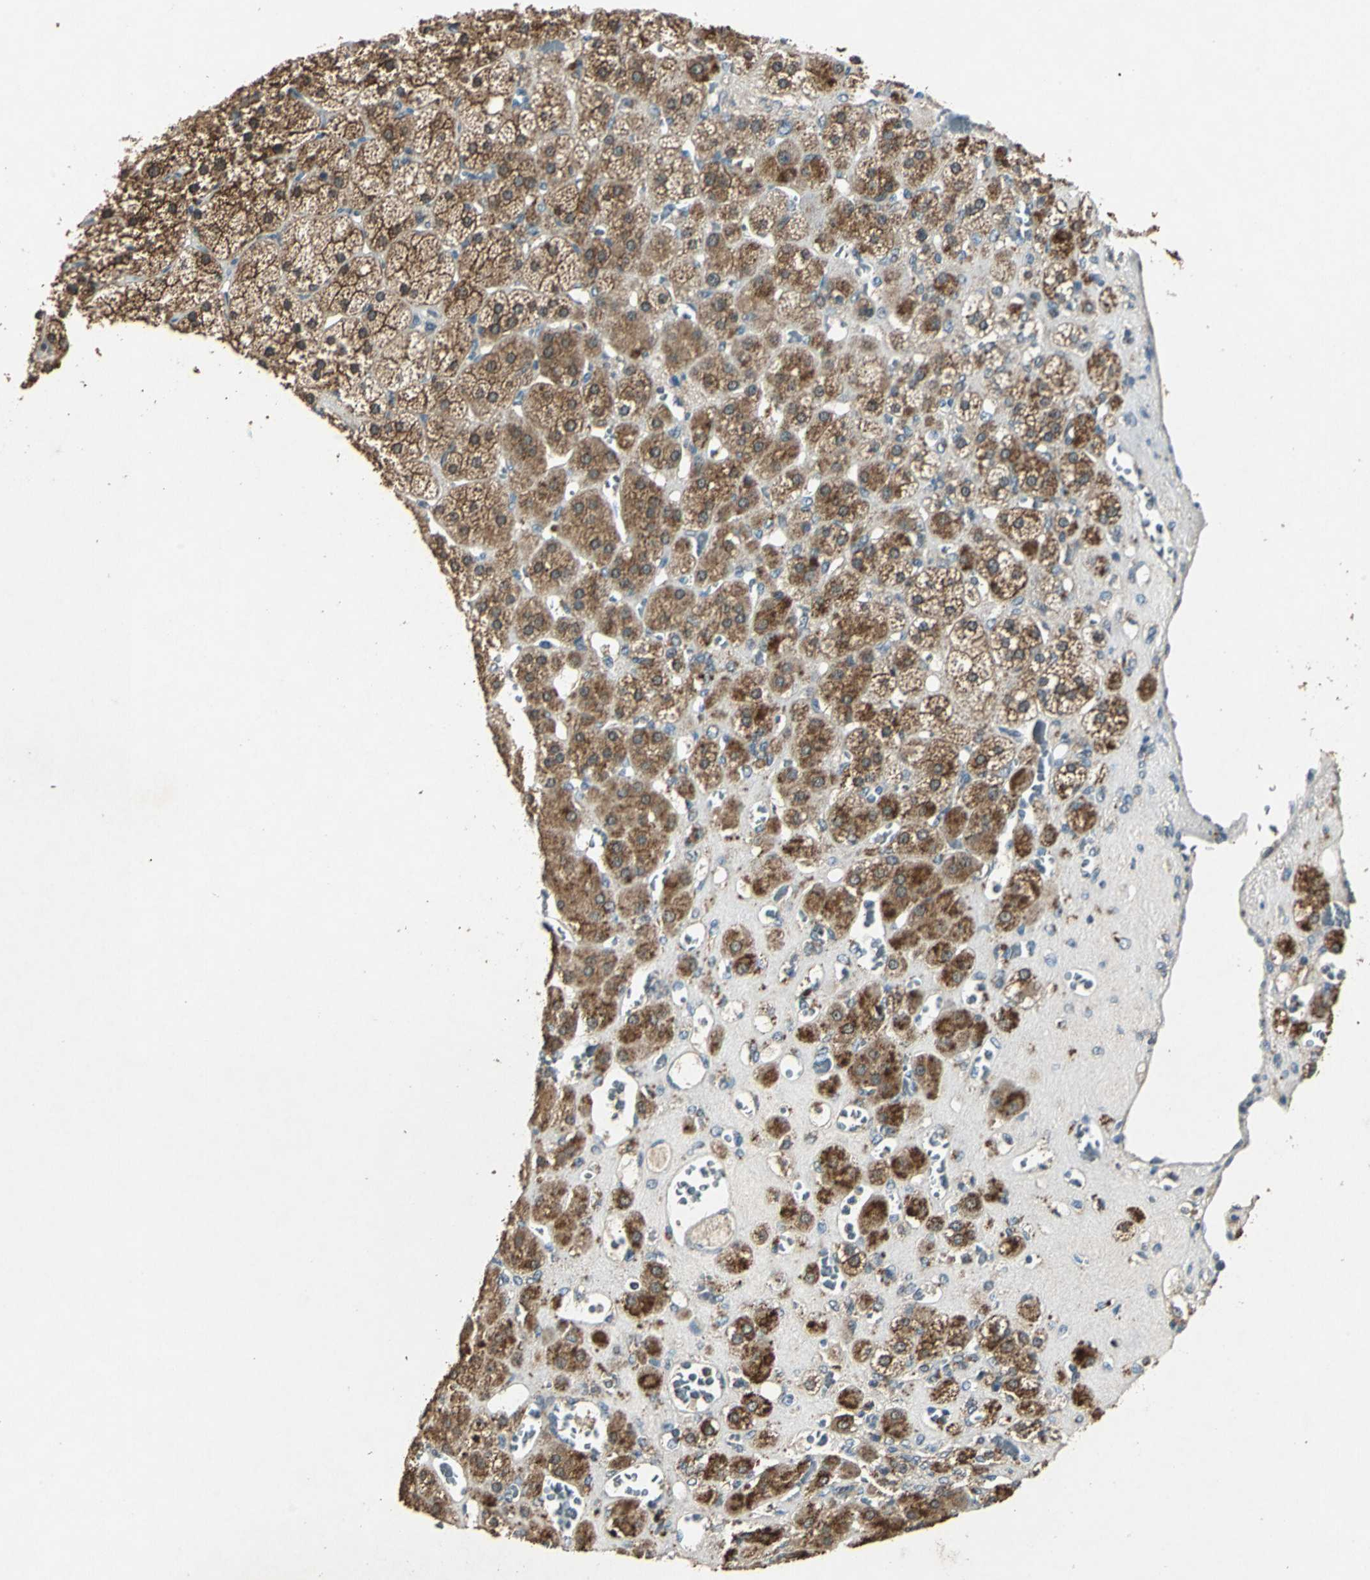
{"staining": {"intensity": "strong", "quantity": ">75%", "location": "cytoplasmic/membranous,nuclear"}, "tissue": "adrenal gland", "cell_type": "Glandular cells", "image_type": "normal", "snomed": [{"axis": "morphology", "description": "Normal tissue, NOS"}, {"axis": "topography", "description": "Adrenal gland"}], "caption": "There is high levels of strong cytoplasmic/membranous,nuclear positivity in glandular cells of unremarkable adrenal gland, as demonstrated by immunohistochemical staining (brown color).", "gene": "AHSA1", "patient": {"sex": "female", "age": 71}}